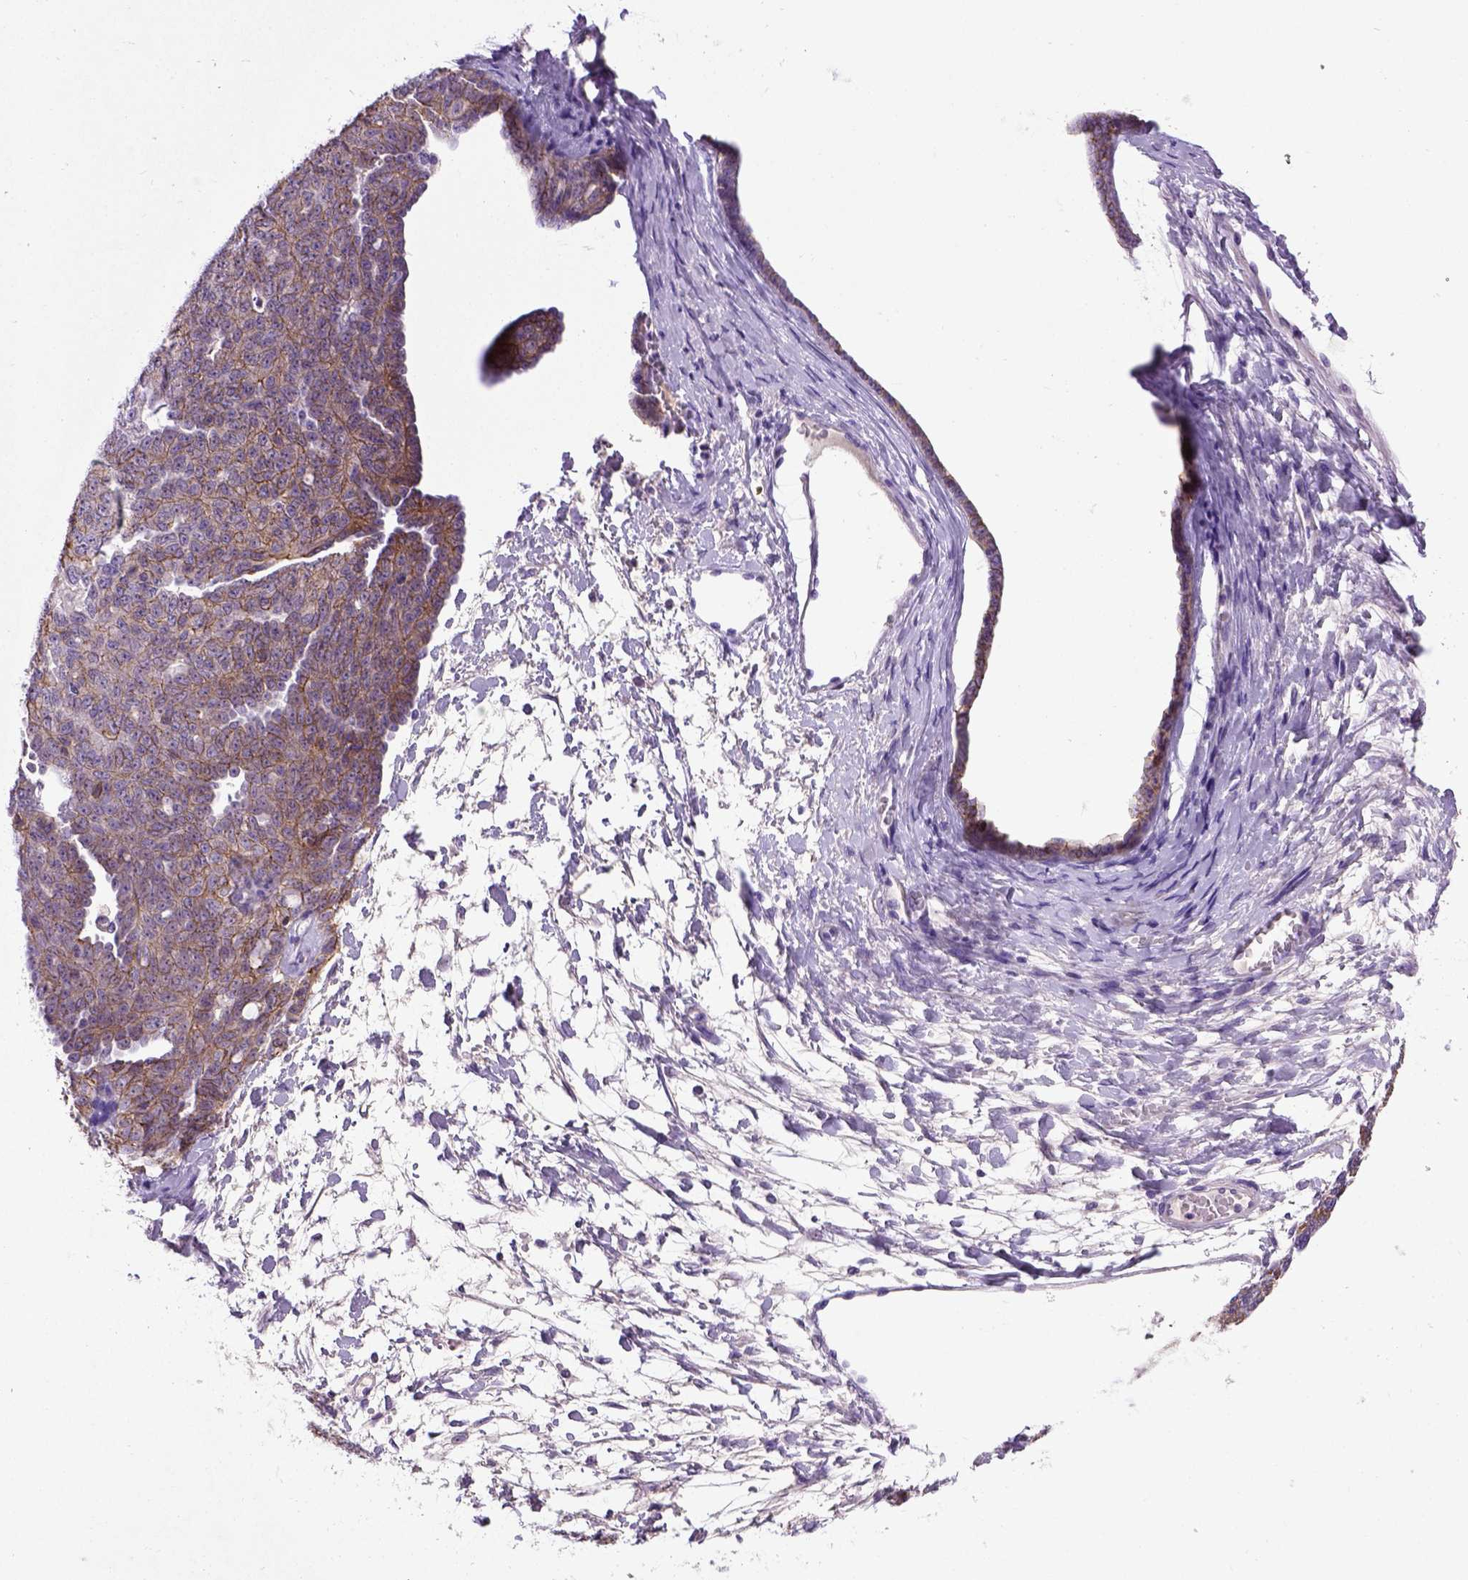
{"staining": {"intensity": "moderate", "quantity": ">75%", "location": "cytoplasmic/membranous"}, "tissue": "ovarian cancer", "cell_type": "Tumor cells", "image_type": "cancer", "snomed": [{"axis": "morphology", "description": "Cystadenocarcinoma, serous, NOS"}, {"axis": "topography", "description": "Ovary"}], "caption": "Tumor cells show medium levels of moderate cytoplasmic/membranous expression in approximately >75% of cells in ovarian cancer (serous cystadenocarcinoma). (DAB (3,3'-diaminobenzidine) IHC with brightfield microscopy, high magnification).", "gene": "CDH1", "patient": {"sex": "female", "age": 71}}